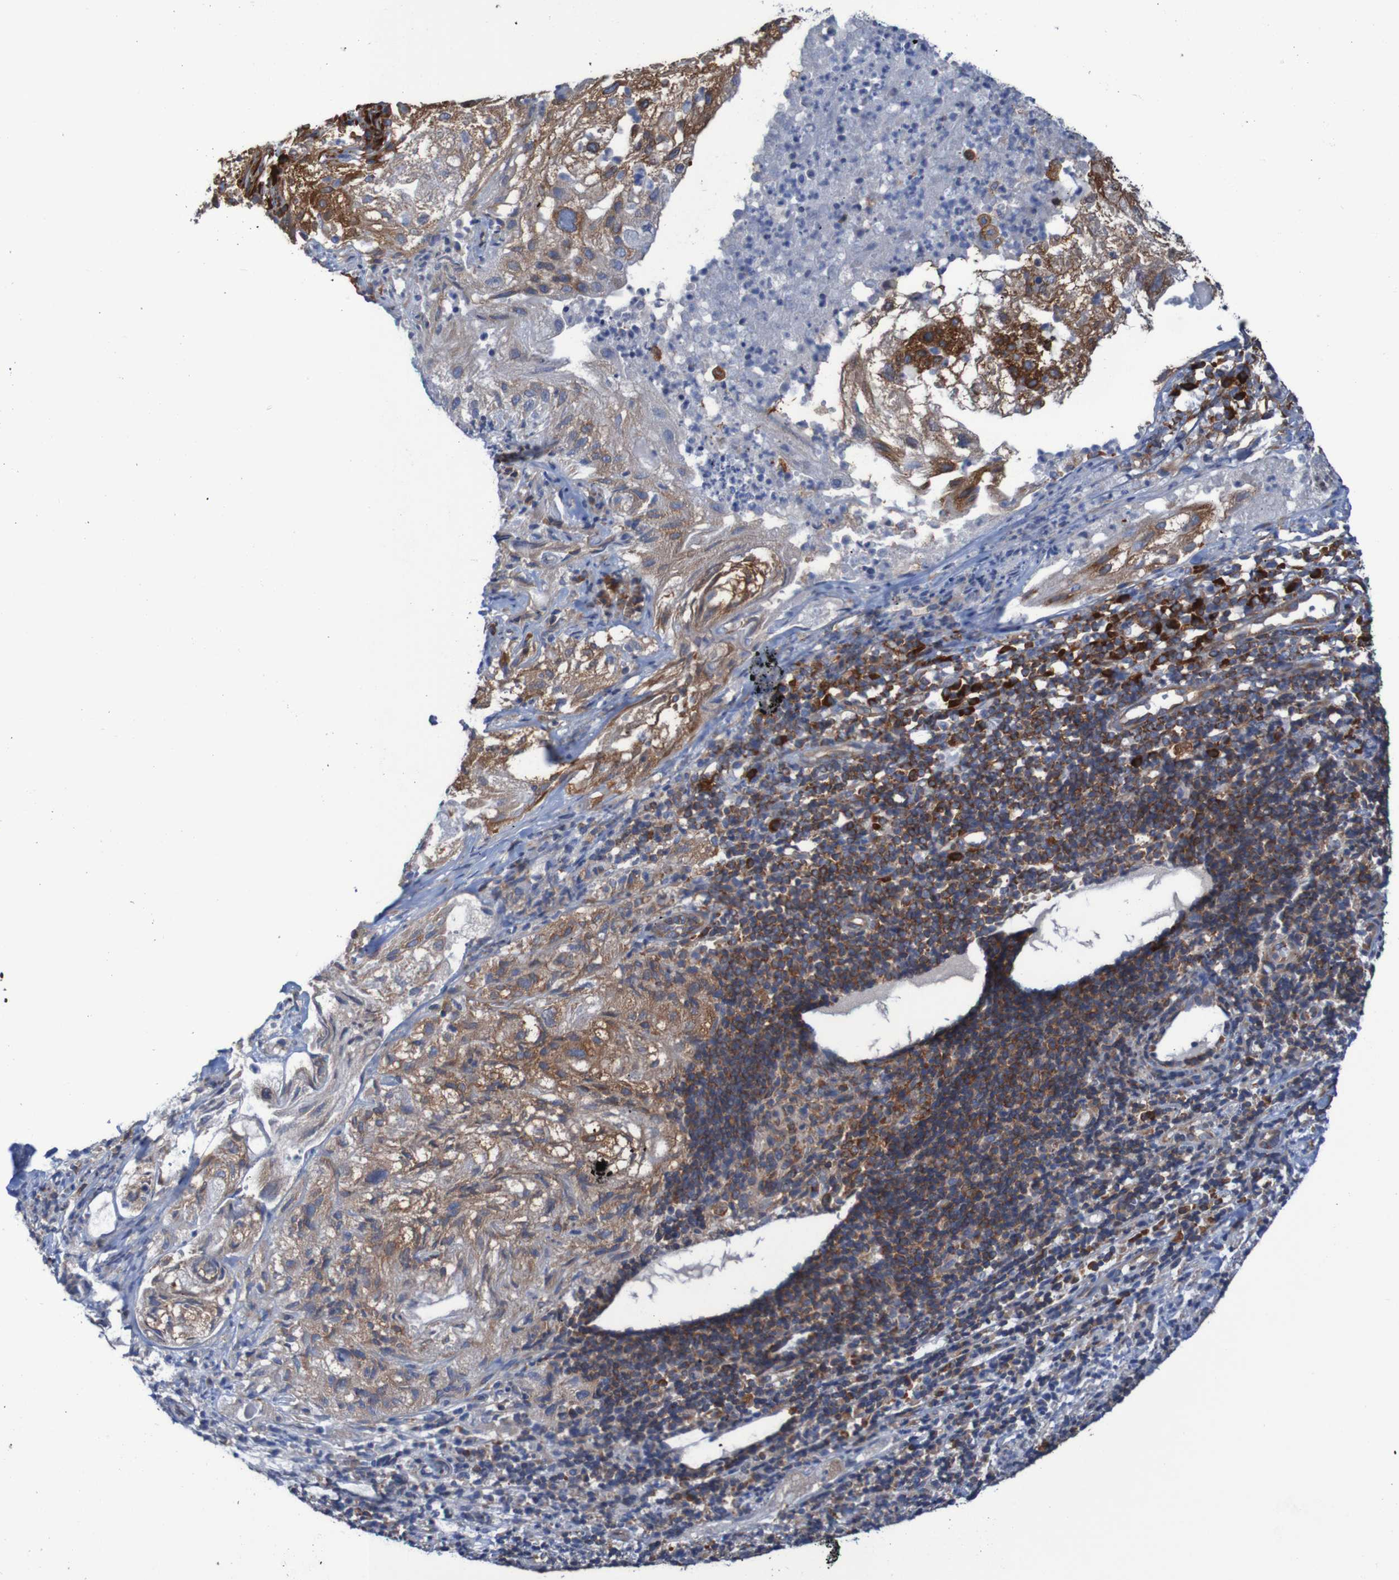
{"staining": {"intensity": "moderate", "quantity": ">75%", "location": "cytoplasmic/membranous"}, "tissue": "lung cancer", "cell_type": "Tumor cells", "image_type": "cancer", "snomed": [{"axis": "morphology", "description": "Inflammation, NOS"}, {"axis": "morphology", "description": "Squamous cell carcinoma, NOS"}, {"axis": "topography", "description": "Lymph node"}, {"axis": "topography", "description": "Soft tissue"}, {"axis": "topography", "description": "Lung"}], "caption": "A micrograph of human lung squamous cell carcinoma stained for a protein demonstrates moderate cytoplasmic/membranous brown staining in tumor cells.", "gene": "RPL10", "patient": {"sex": "male", "age": 66}}